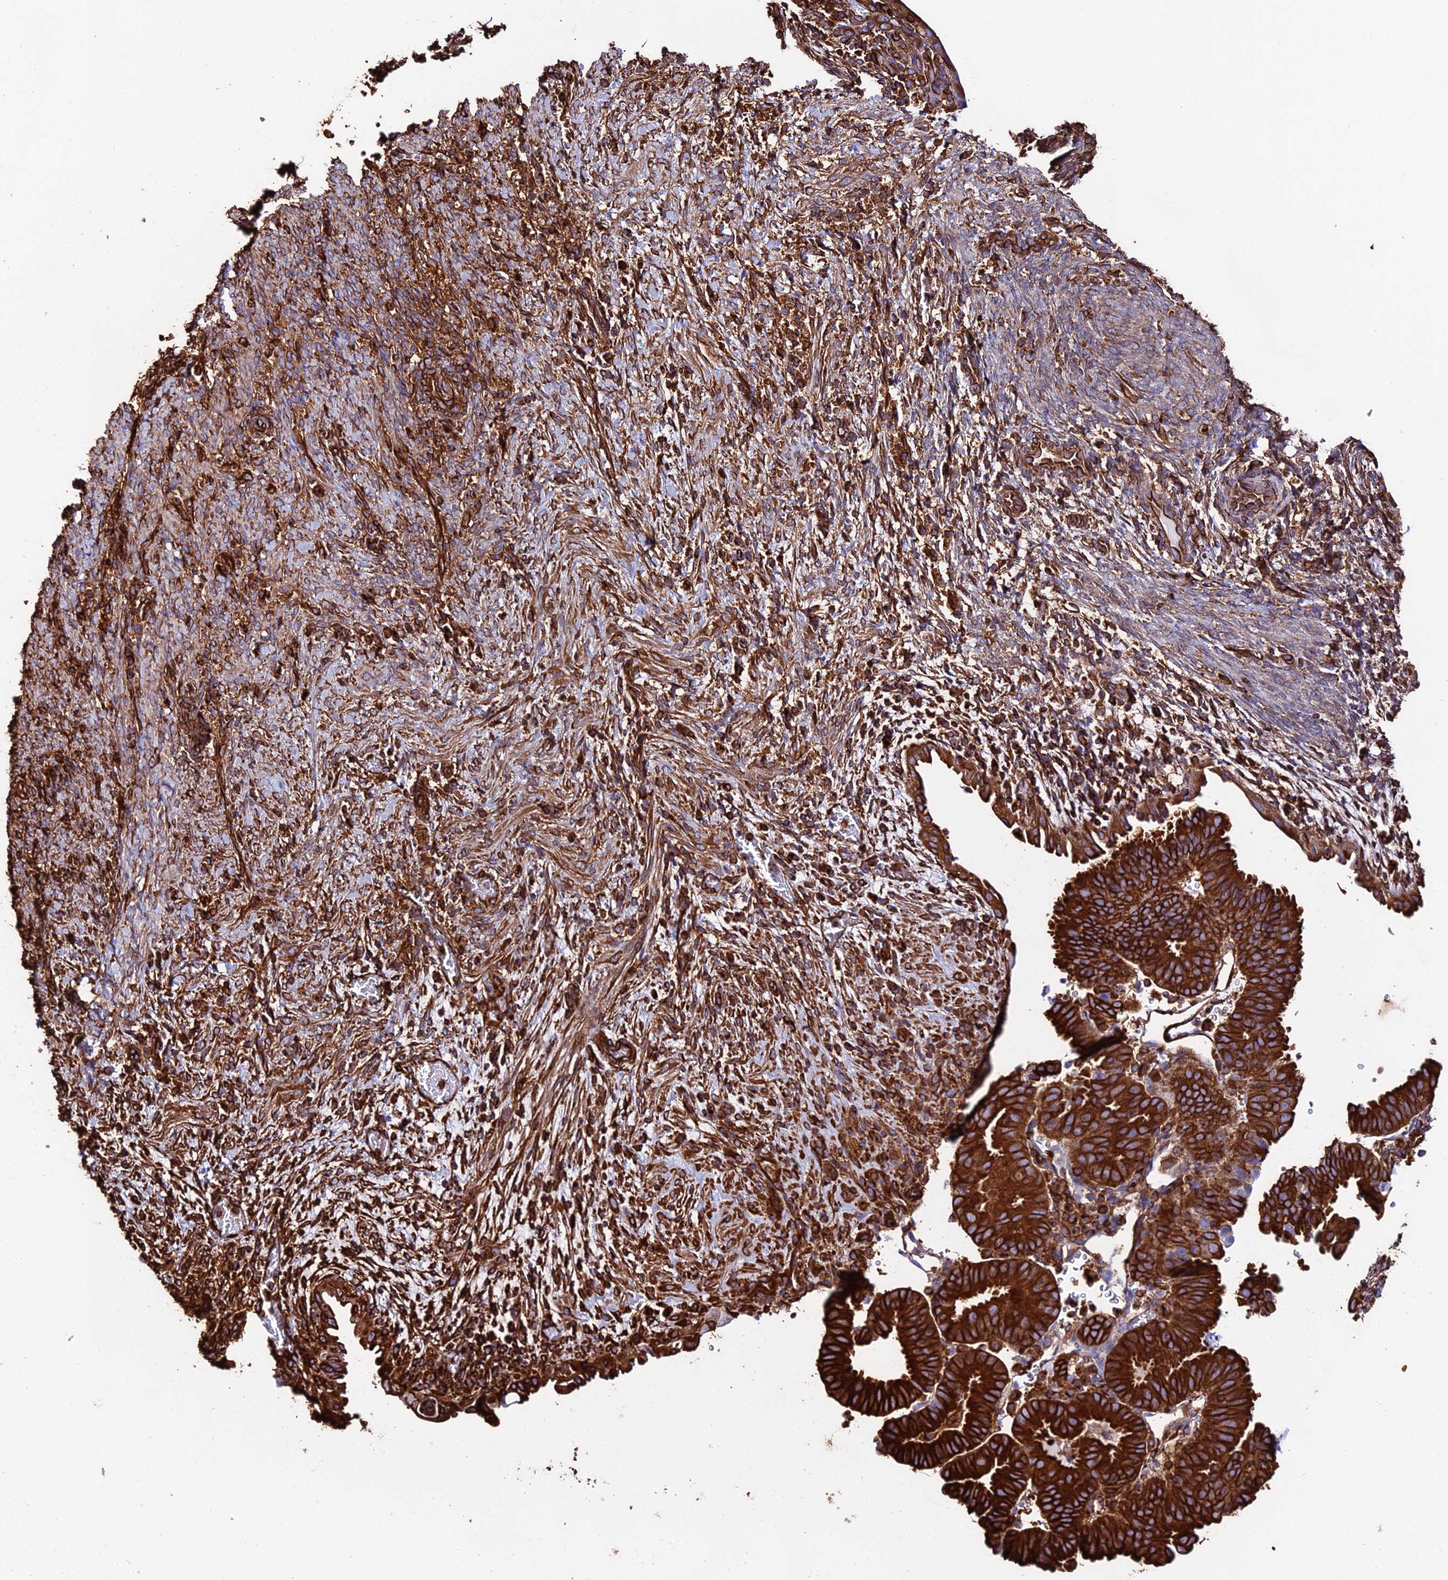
{"staining": {"intensity": "strong", "quantity": ">75%", "location": "cytoplasmic/membranous"}, "tissue": "endometrial cancer", "cell_type": "Tumor cells", "image_type": "cancer", "snomed": [{"axis": "morphology", "description": "Adenocarcinoma, NOS"}, {"axis": "topography", "description": "Endometrium"}], "caption": "Immunohistochemistry of human adenocarcinoma (endometrial) shows high levels of strong cytoplasmic/membranous expression in approximately >75% of tumor cells.", "gene": "TUBA3D", "patient": {"sex": "female", "age": 70}}